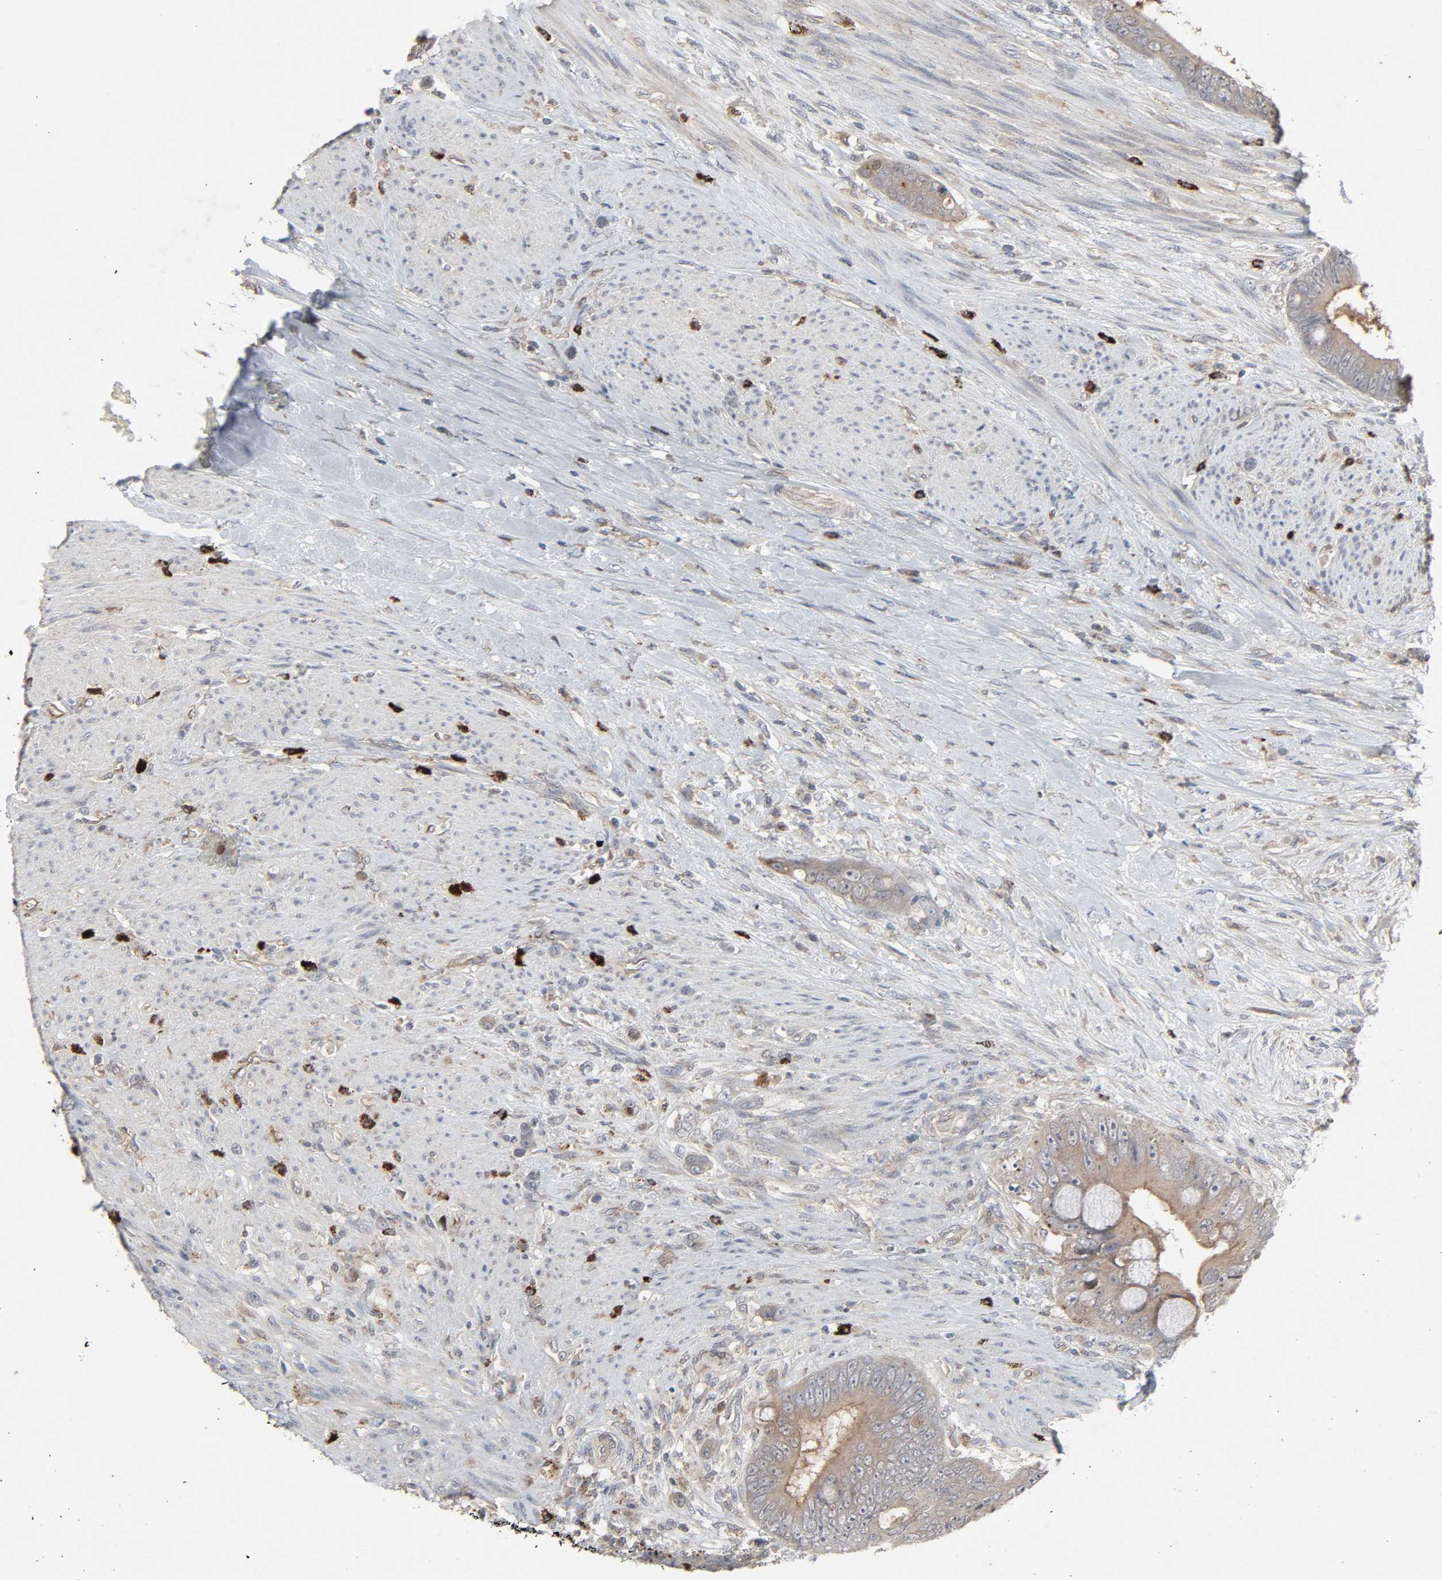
{"staining": {"intensity": "weak", "quantity": ">75%", "location": "cytoplasmic/membranous"}, "tissue": "colorectal cancer", "cell_type": "Tumor cells", "image_type": "cancer", "snomed": [{"axis": "morphology", "description": "Adenocarcinoma, NOS"}, {"axis": "topography", "description": "Rectum"}], "caption": "The immunohistochemical stain highlights weak cytoplasmic/membranous expression in tumor cells of colorectal adenocarcinoma tissue. The protein is stained brown, and the nuclei are stained in blue (DAB (3,3'-diaminobenzidine) IHC with brightfield microscopy, high magnification).", "gene": "ADCY4", "patient": {"sex": "female", "age": 77}}